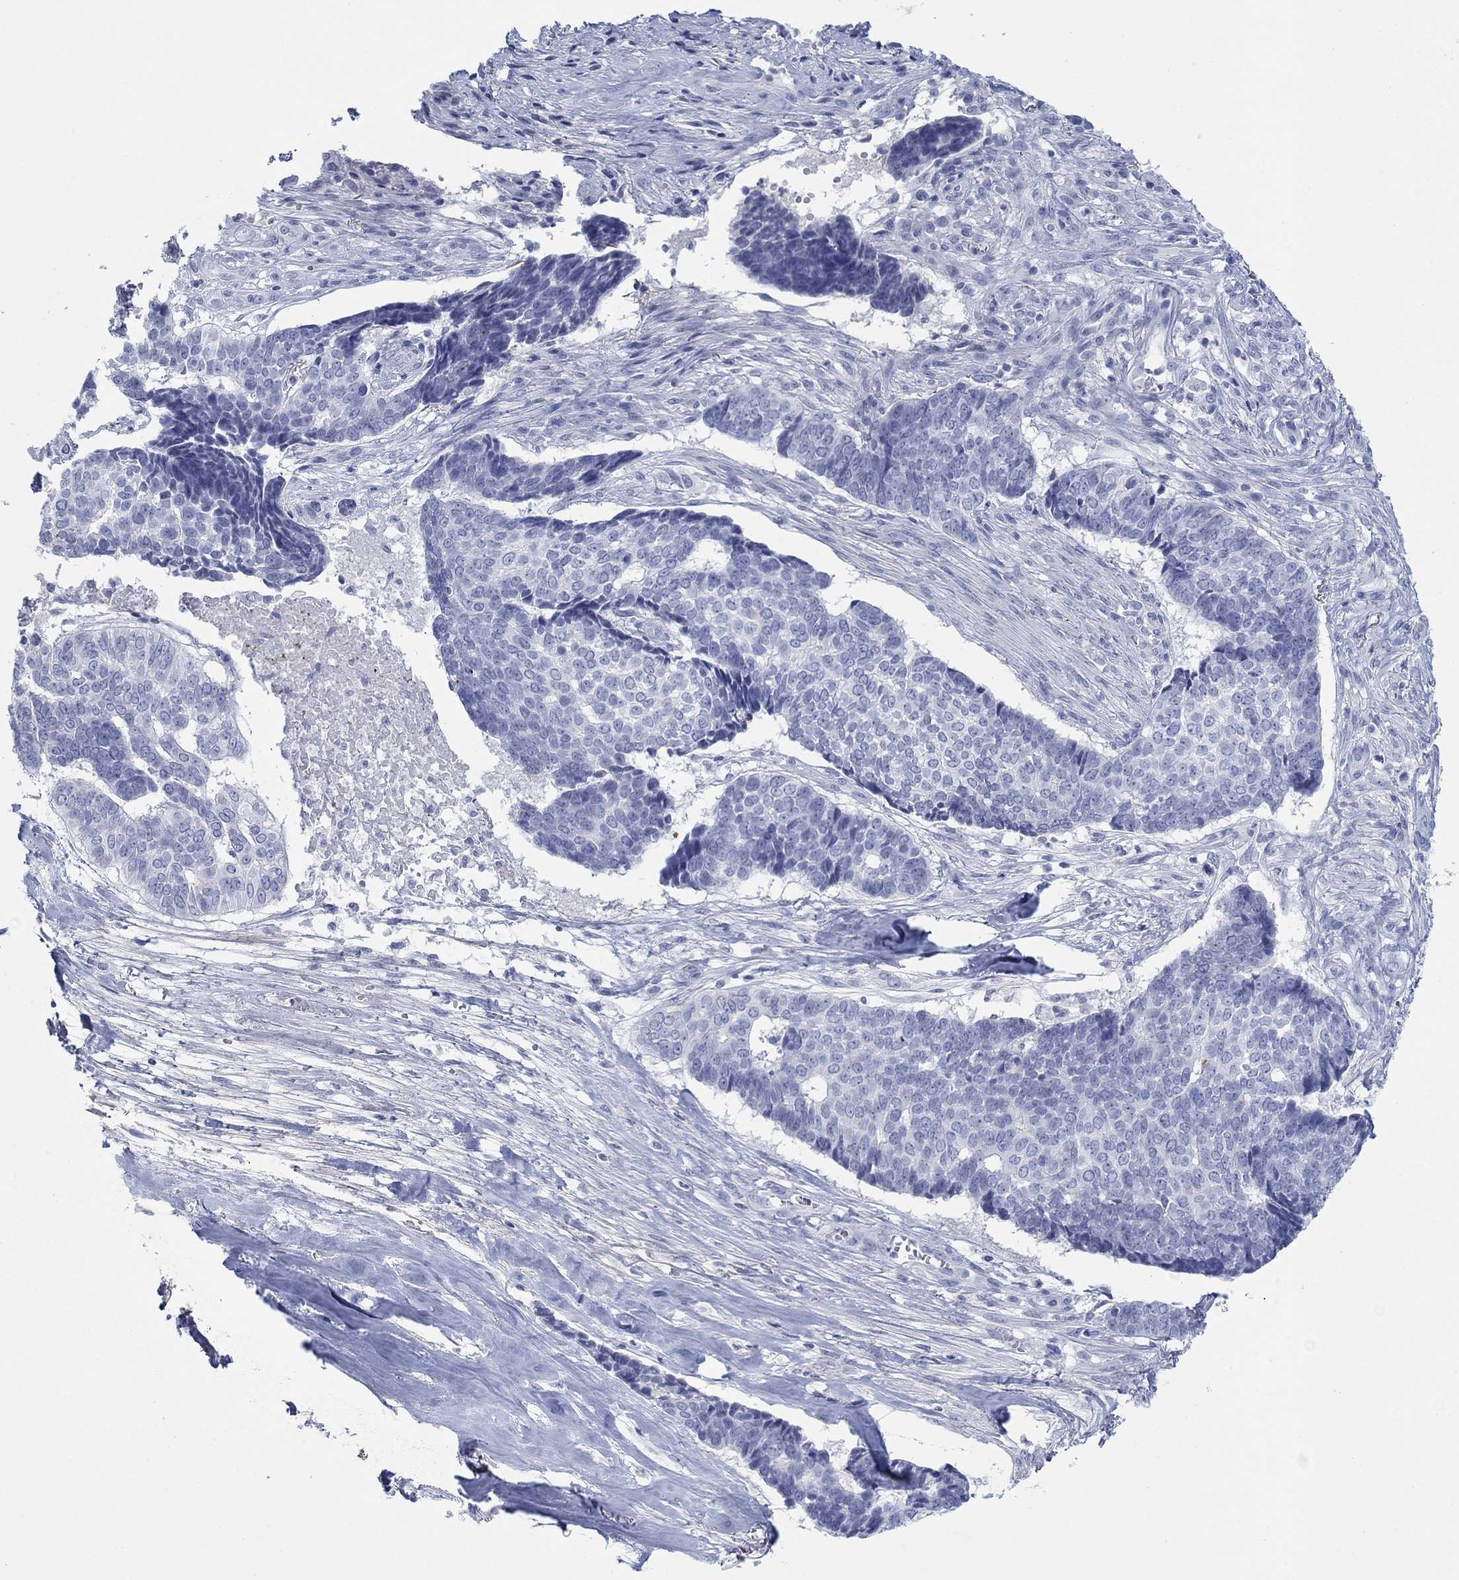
{"staining": {"intensity": "negative", "quantity": "none", "location": "none"}, "tissue": "skin cancer", "cell_type": "Tumor cells", "image_type": "cancer", "snomed": [{"axis": "morphology", "description": "Basal cell carcinoma"}, {"axis": "topography", "description": "Skin"}], "caption": "Human basal cell carcinoma (skin) stained for a protein using immunohistochemistry (IHC) exhibits no expression in tumor cells.", "gene": "PDYN", "patient": {"sex": "male", "age": 86}}